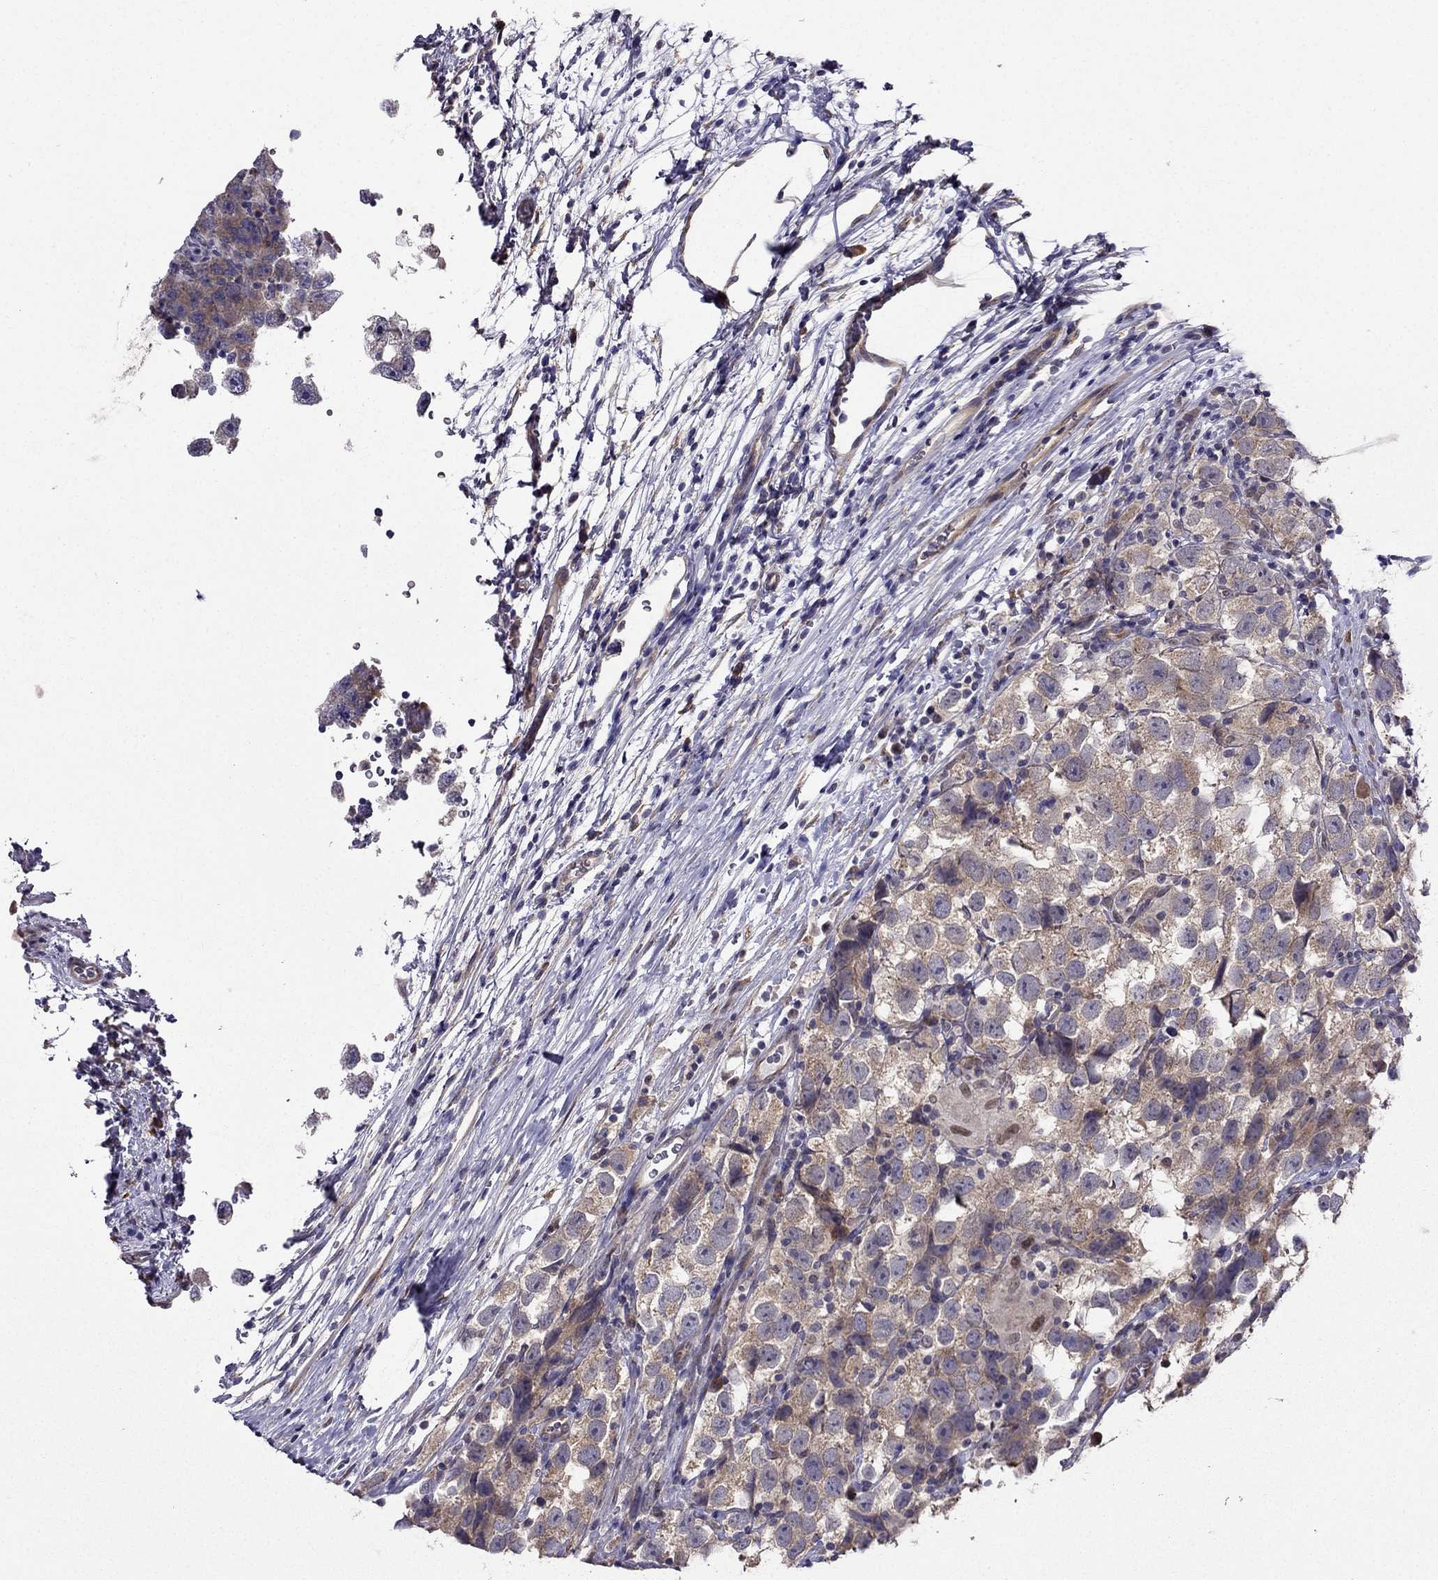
{"staining": {"intensity": "weak", "quantity": ">75%", "location": "cytoplasmic/membranous"}, "tissue": "testis cancer", "cell_type": "Tumor cells", "image_type": "cancer", "snomed": [{"axis": "morphology", "description": "Seminoma, NOS"}, {"axis": "topography", "description": "Testis"}], "caption": "Tumor cells display low levels of weak cytoplasmic/membranous expression in approximately >75% of cells in testis seminoma.", "gene": "ARHGEF28", "patient": {"sex": "male", "age": 26}}